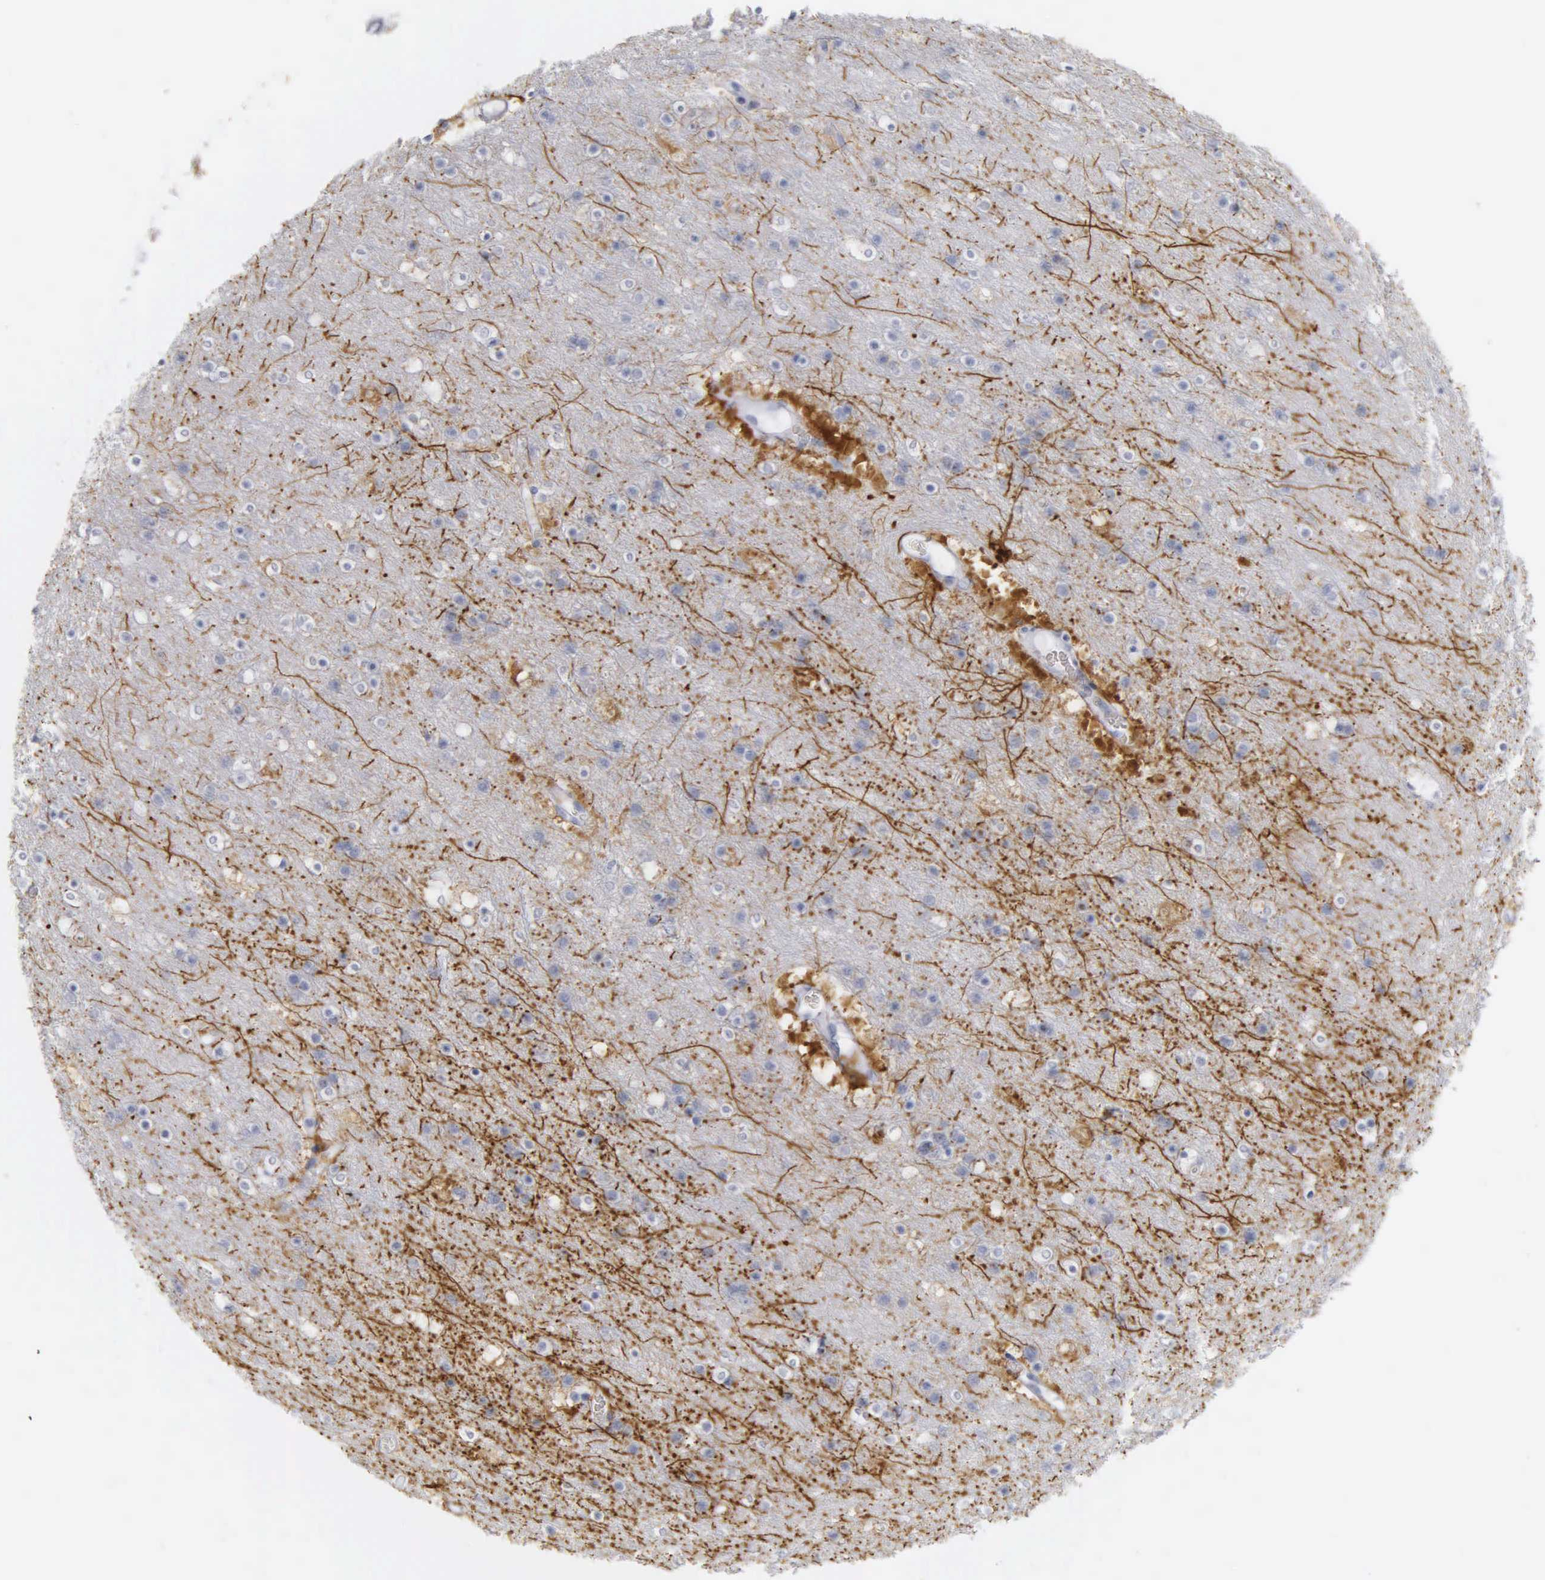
{"staining": {"intensity": "negative", "quantity": "none", "location": "none"}, "tissue": "cerebral cortex", "cell_type": "Endothelial cells", "image_type": "normal", "snomed": [{"axis": "morphology", "description": "Normal tissue, NOS"}, {"axis": "topography", "description": "Cerebral cortex"}], "caption": "DAB immunohistochemical staining of normal human cerebral cortex exhibits no significant expression in endothelial cells.", "gene": "DES", "patient": {"sex": "female", "age": 54}}